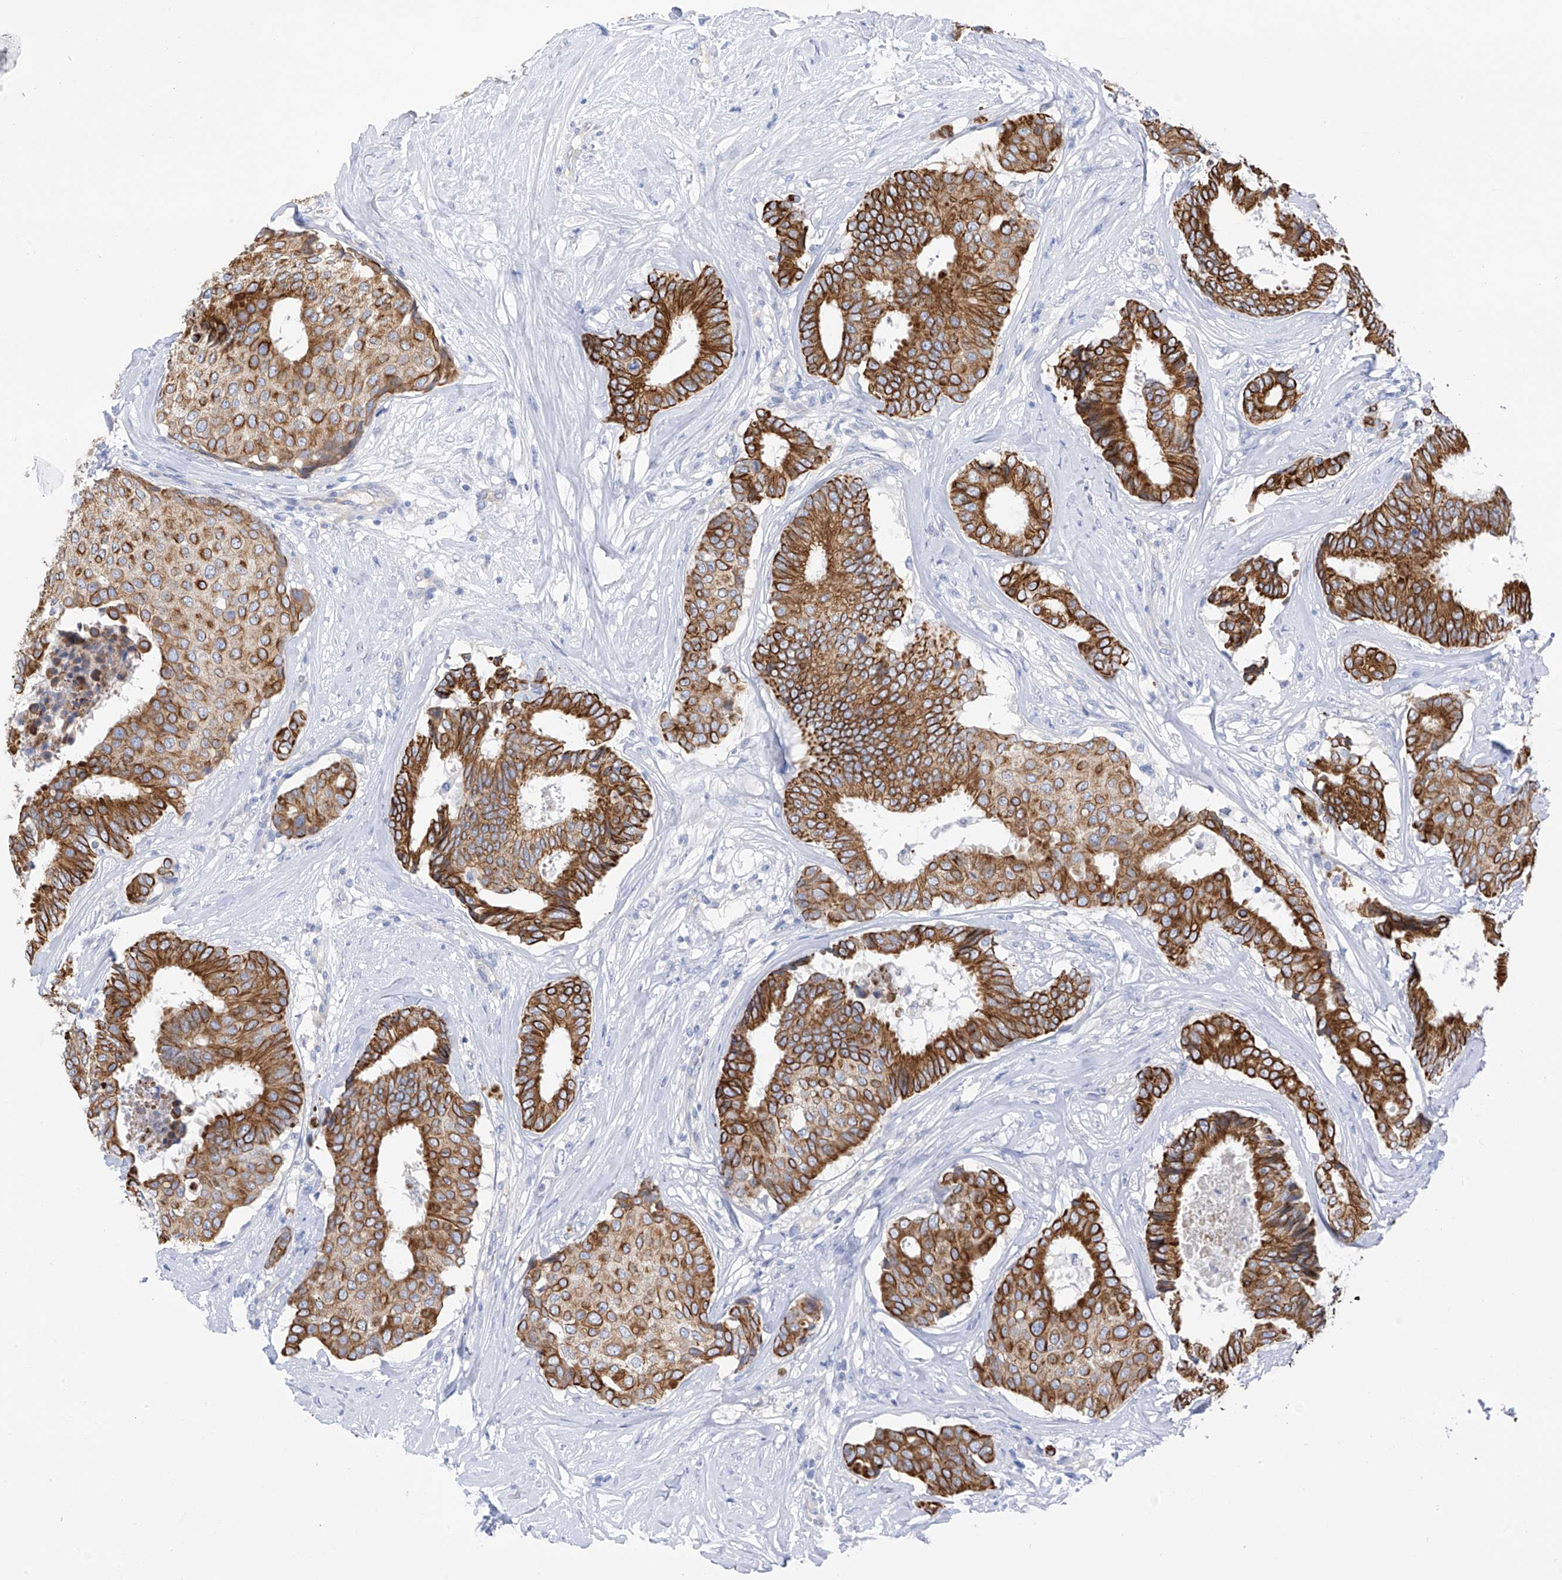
{"staining": {"intensity": "strong", "quantity": ">75%", "location": "cytoplasmic/membranous"}, "tissue": "breast cancer", "cell_type": "Tumor cells", "image_type": "cancer", "snomed": [{"axis": "morphology", "description": "Duct carcinoma"}, {"axis": "topography", "description": "Breast"}], "caption": "An image of breast invasive ductal carcinoma stained for a protein shows strong cytoplasmic/membranous brown staining in tumor cells.", "gene": "PIK3C2B", "patient": {"sex": "female", "age": 75}}